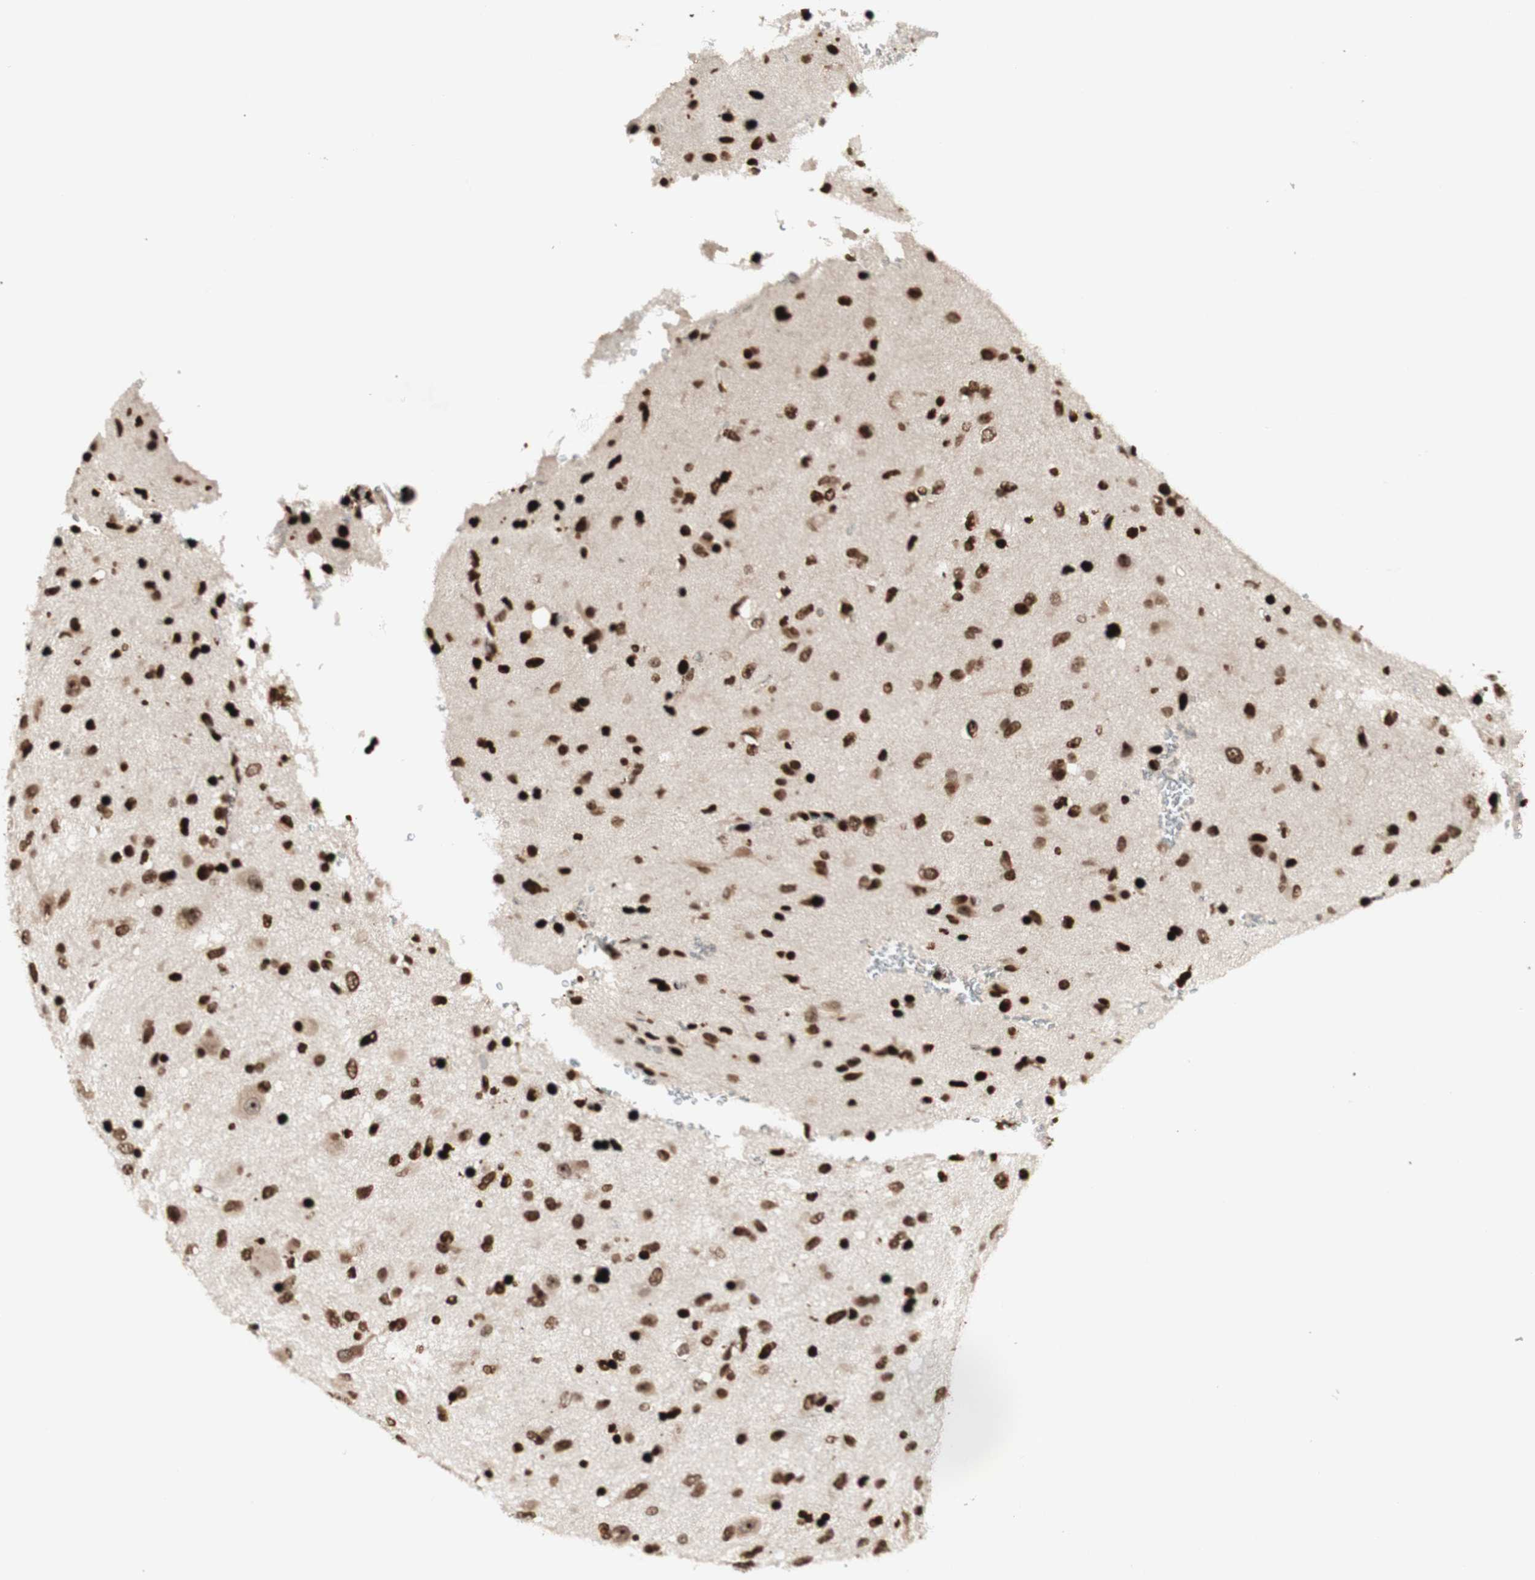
{"staining": {"intensity": "strong", "quantity": ">75%", "location": "nuclear"}, "tissue": "glioma", "cell_type": "Tumor cells", "image_type": "cancer", "snomed": [{"axis": "morphology", "description": "Glioma, malignant, Low grade"}, {"axis": "topography", "description": "Brain"}], "caption": "Immunohistochemical staining of malignant low-grade glioma exhibits high levels of strong nuclear positivity in about >75% of tumor cells.", "gene": "NCAPD2", "patient": {"sex": "male", "age": 77}}